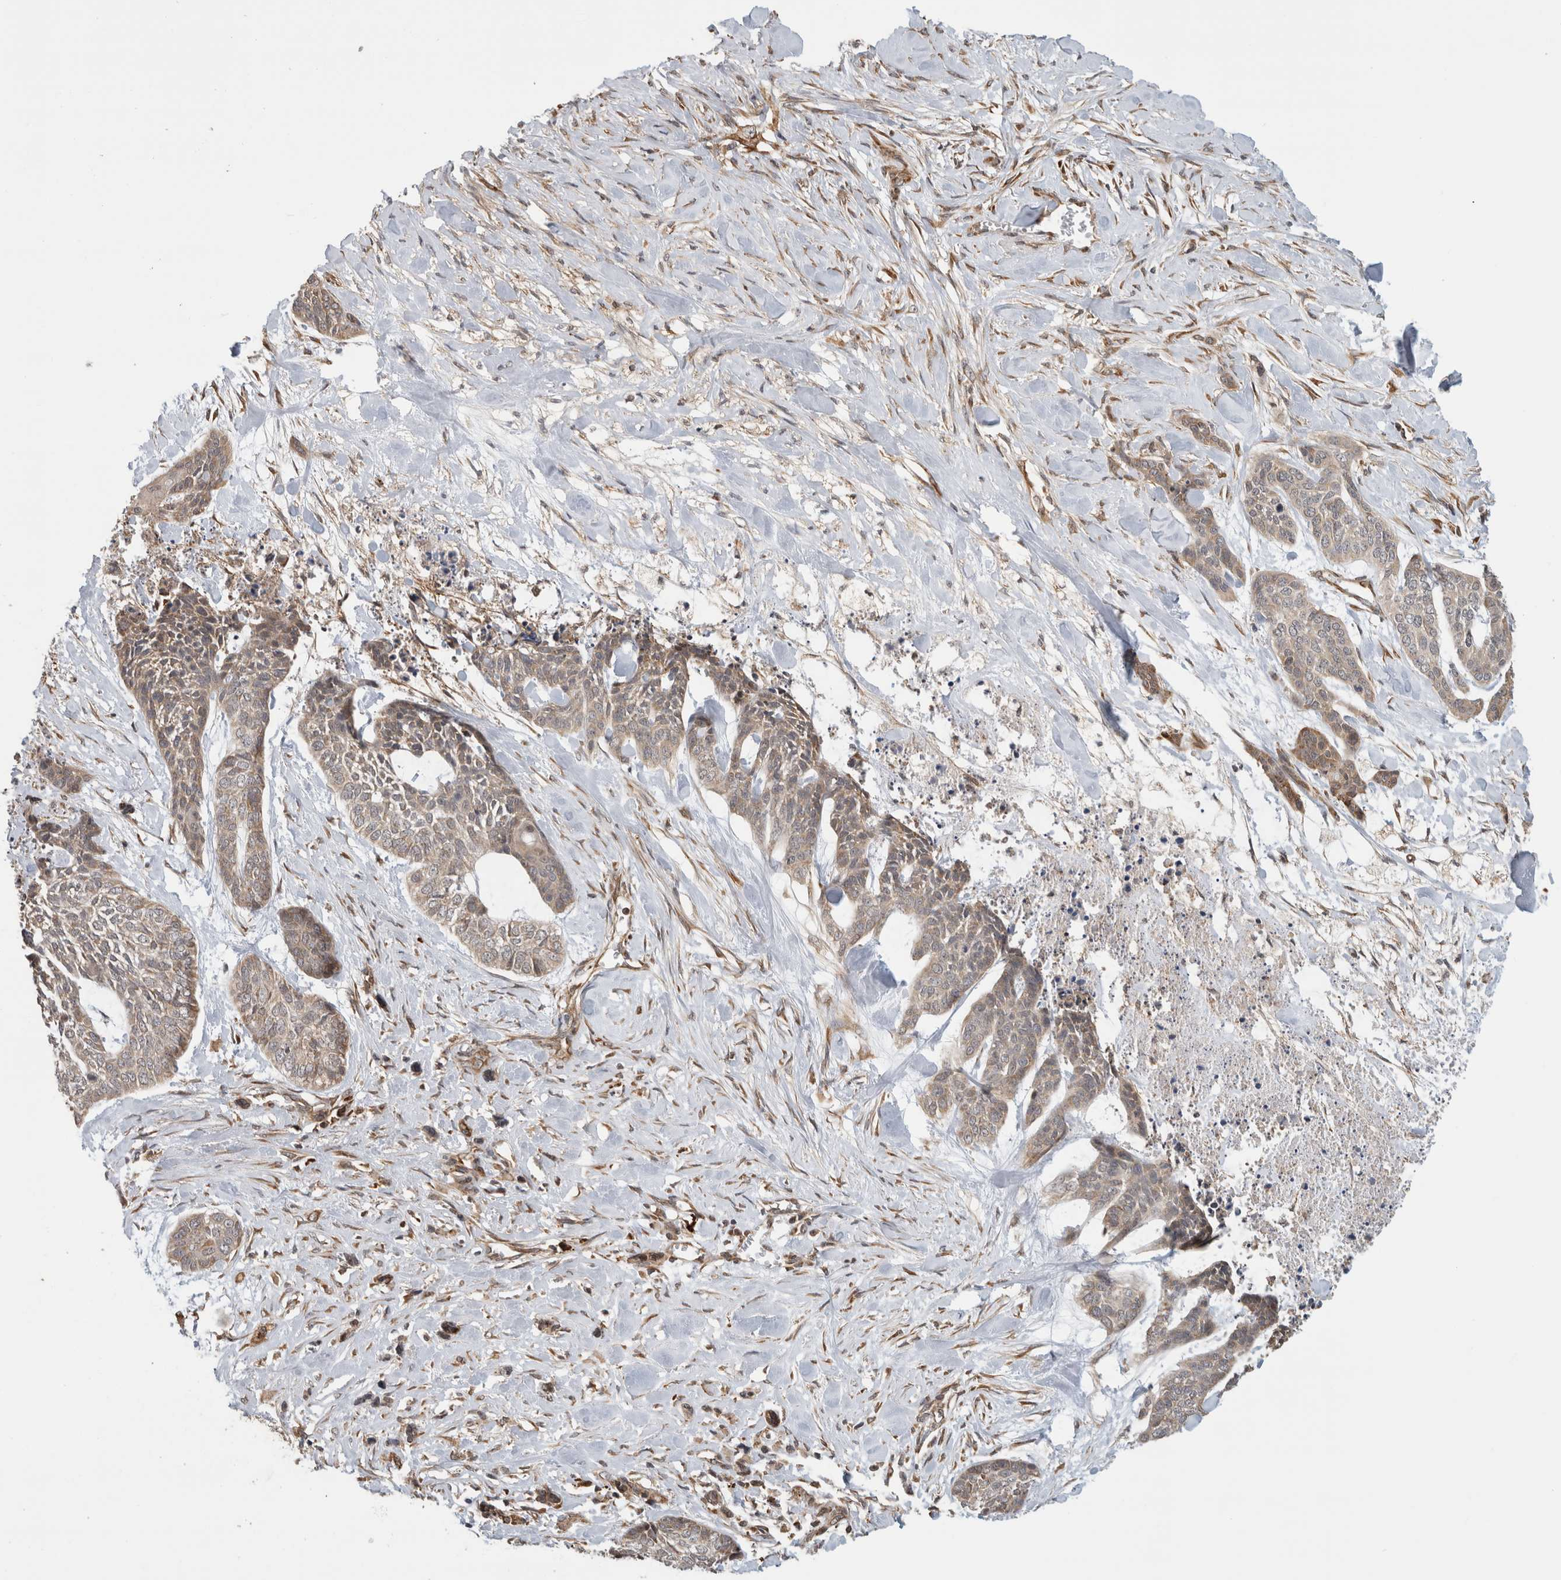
{"staining": {"intensity": "weak", "quantity": ">75%", "location": "cytoplasmic/membranous"}, "tissue": "skin cancer", "cell_type": "Tumor cells", "image_type": "cancer", "snomed": [{"axis": "morphology", "description": "Basal cell carcinoma"}, {"axis": "topography", "description": "Skin"}], "caption": "A brown stain labels weak cytoplasmic/membranous expression of a protein in basal cell carcinoma (skin) tumor cells. (IHC, brightfield microscopy, high magnification).", "gene": "MS4A7", "patient": {"sex": "female", "age": 64}}